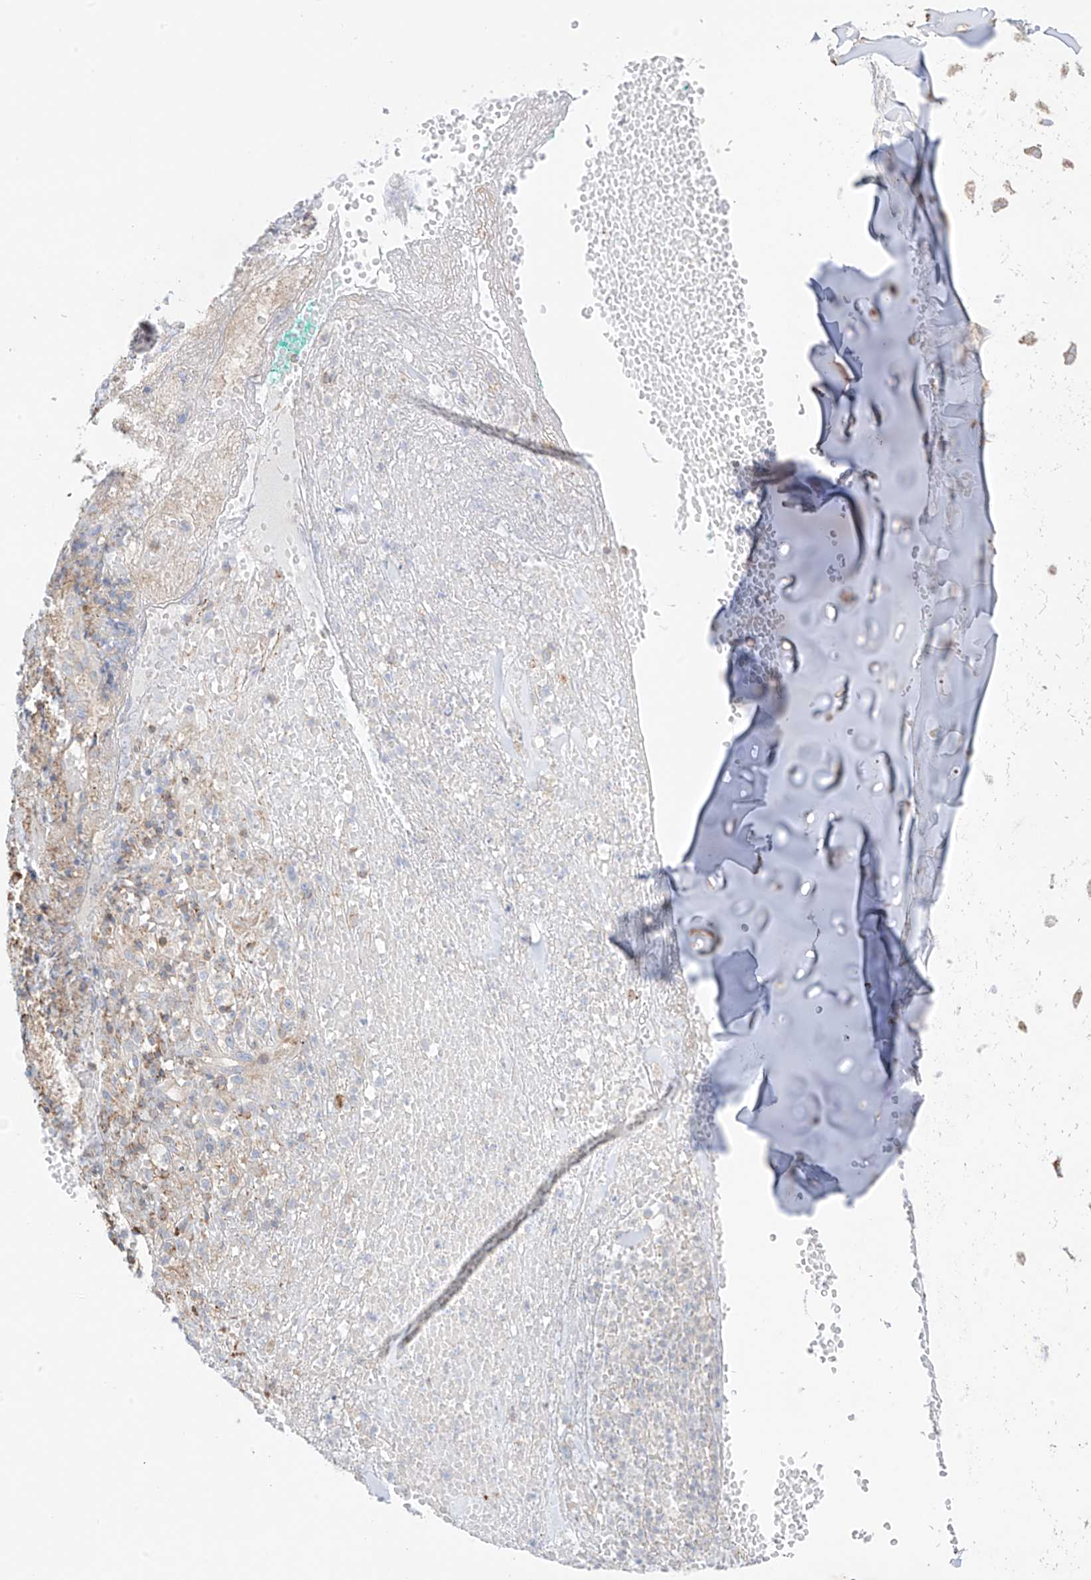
{"staining": {"intensity": "weak", "quantity": ">75%", "location": "cytoplasmic/membranous"}, "tissue": "soft tissue", "cell_type": "Chondrocytes", "image_type": "normal", "snomed": [{"axis": "morphology", "description": "Normal tissue, NOS"}, {"axis": "morphology", "description": "Basal cell carcinoma"}, {"axis": "topography", "description": "Cartilage tissue"}, {"axis": "topography", "description": "Nasopharynx"}, {"axis": "topography", "description": "Oral tissue"}], "caption": "A photomicrograph of human soft tissue stained for a protein exhibits weak cytoplasmic/membranous brown staining in chondrocytes. (brown staining indicates protein expression, while blue staining denotes nuclei).", "gene": "XKR3", "patient": {"sex": "female", "age": 77}}